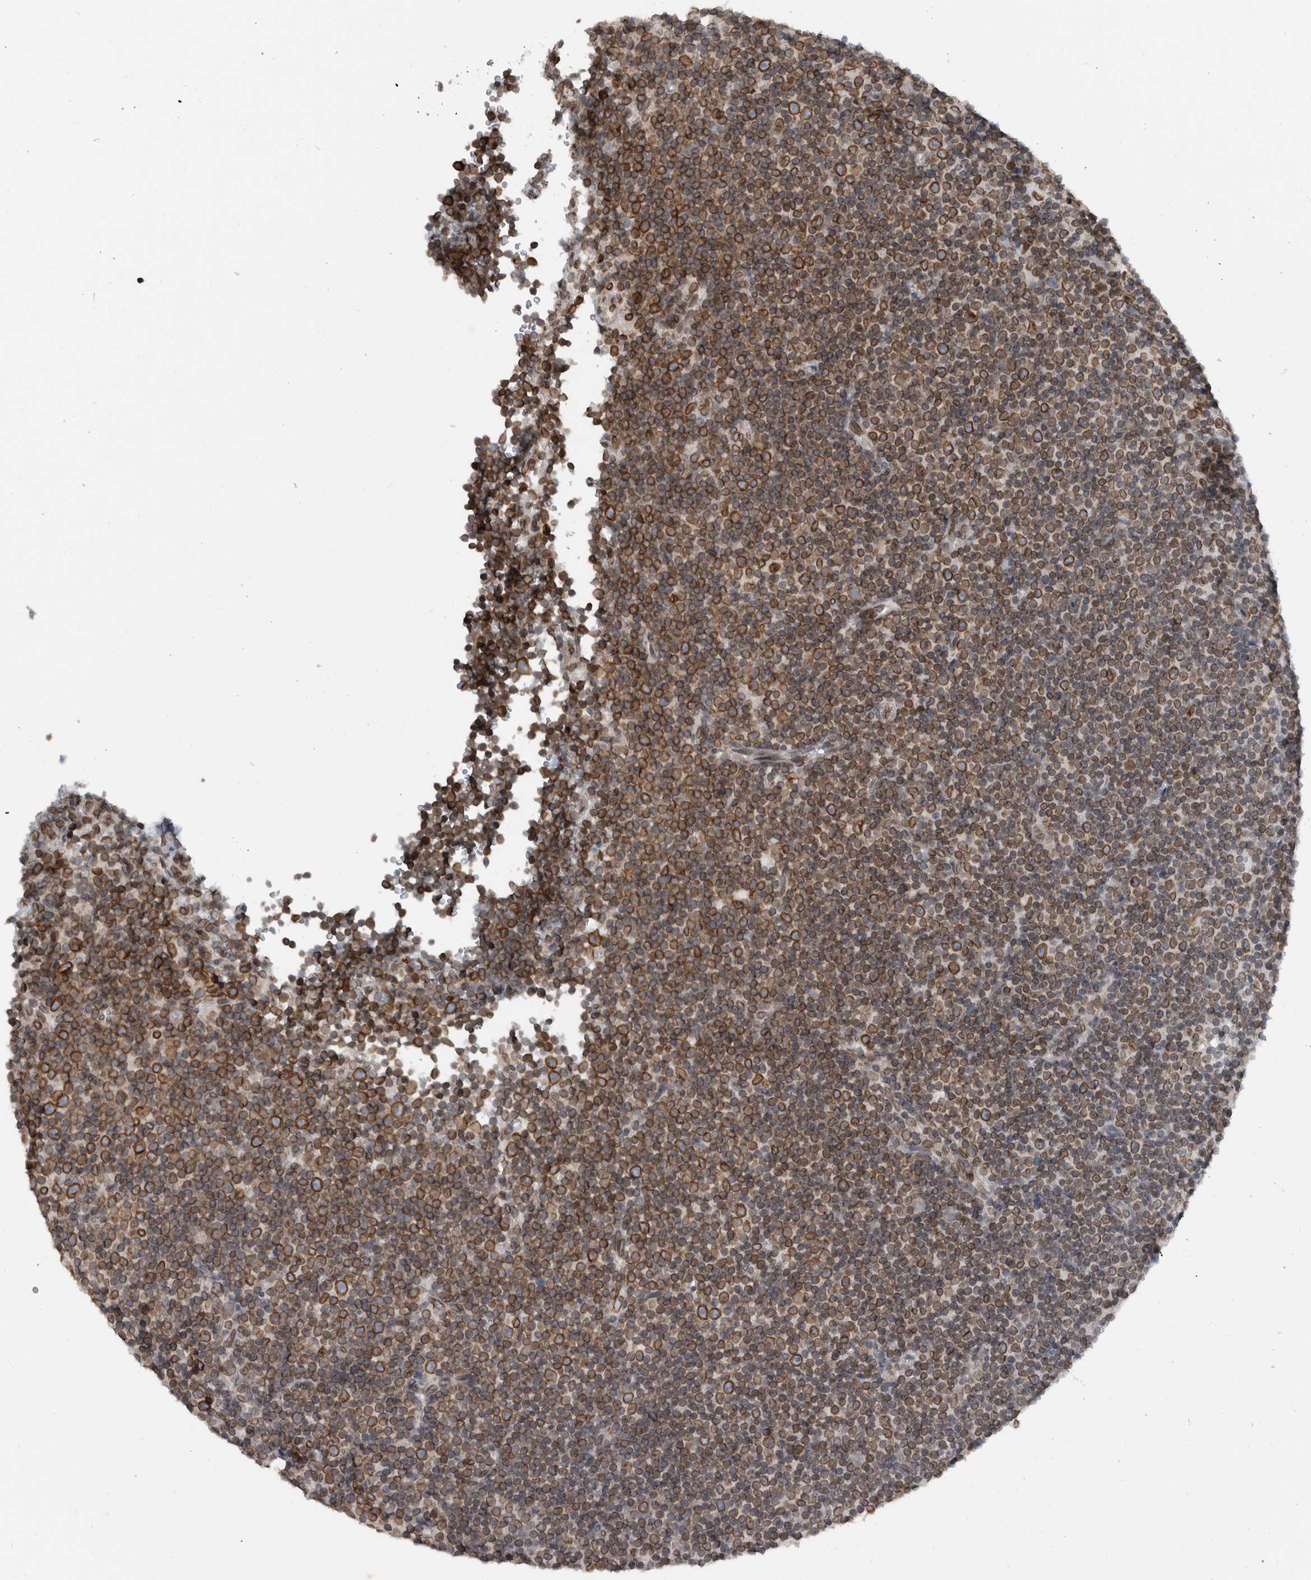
{"staining": {"intensity": "strong", "quantity": ">75%", "location": "cytoplasmic/membranous,nuclear"}, "tissue": "lymphoma", "cell_type": "Tumor cells", "image_type": "cancer", "snomed": [{"axis": "morphology", "description": "Malignant lymphoma, non-Hodgkin's type, Low grade"}, {"axis": "topography", "description": "Lymph node"}], "caption": "About >75% of tumor cells in malignant lymphoma, non-Hodgkin's type (low-grade) reveal strong cytoplasmic/membranous and nuclear protein staining as visualized by brown immunohistochemical staining.", "gene": "RANBP2", "patient": {"sex": "female", "age": 67}}